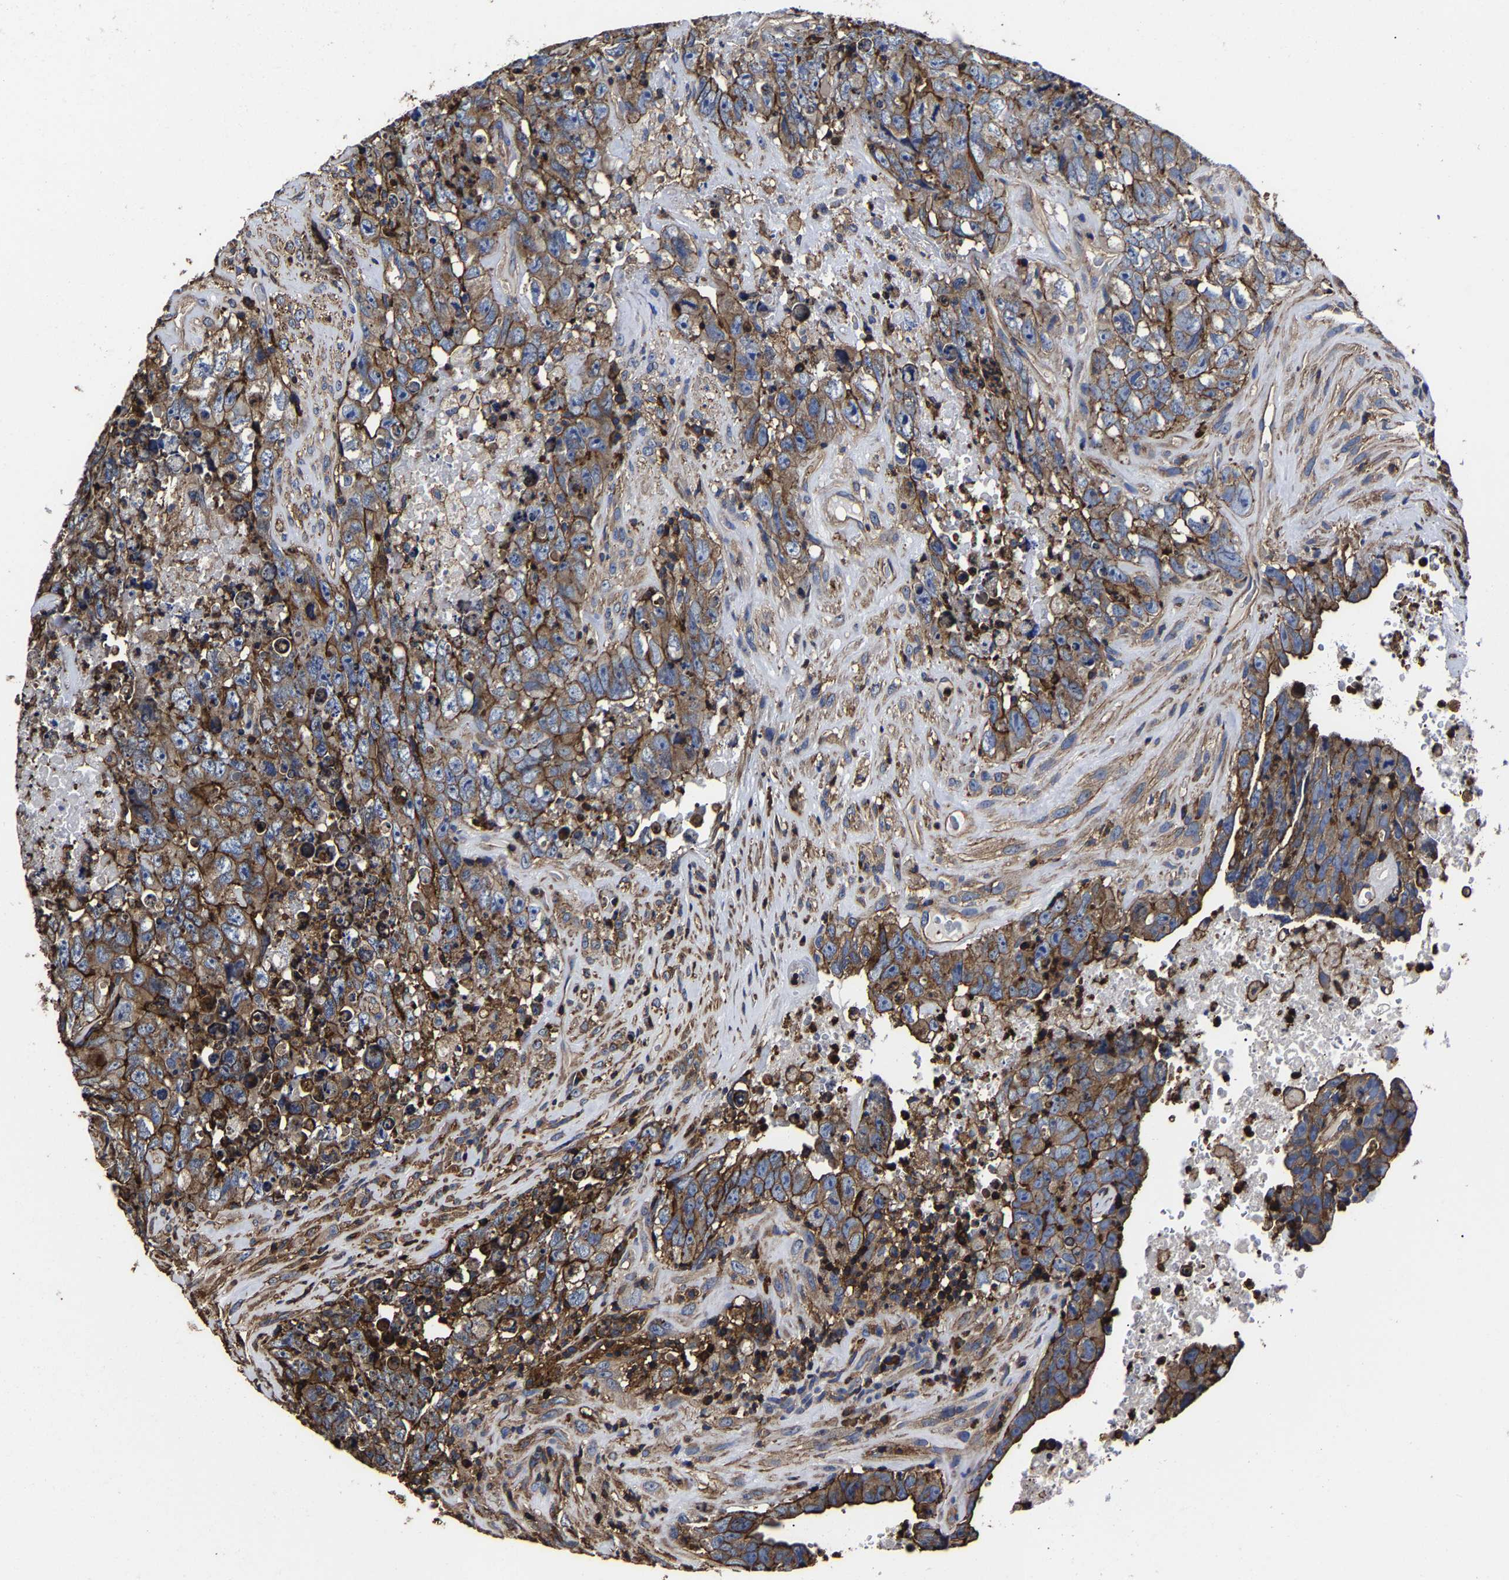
{"staining": {"intensity": "moderate", "quantity": ">75%", "location": "cytoplasmic/membranous"}, "tissue": "testis cancer", "cell_type": "Tumor cells", "image_type": "cancer", "snomed": [{"axis": "morphology", "description": "Carcinoma, Embryonal, NOS"}, {"axis": "topography", "description": "Testis"}], "caption": "Immunohistochemistry staining of testis cancer (embryonal carcinoma), which reveals medium levels of moderate cytoplasmic/membranous staining in approximately >75% of tumor cells indicating moderate cytoplasmic/membranous protein expression. The staining was performed using DAB (3,3'-diaminobenzidine) (brown) for protein detection and nuclei were counterstained in hematoxylin (blue).", "gene": "SSH3", "patient": {"sex": "male", "age": 32}}